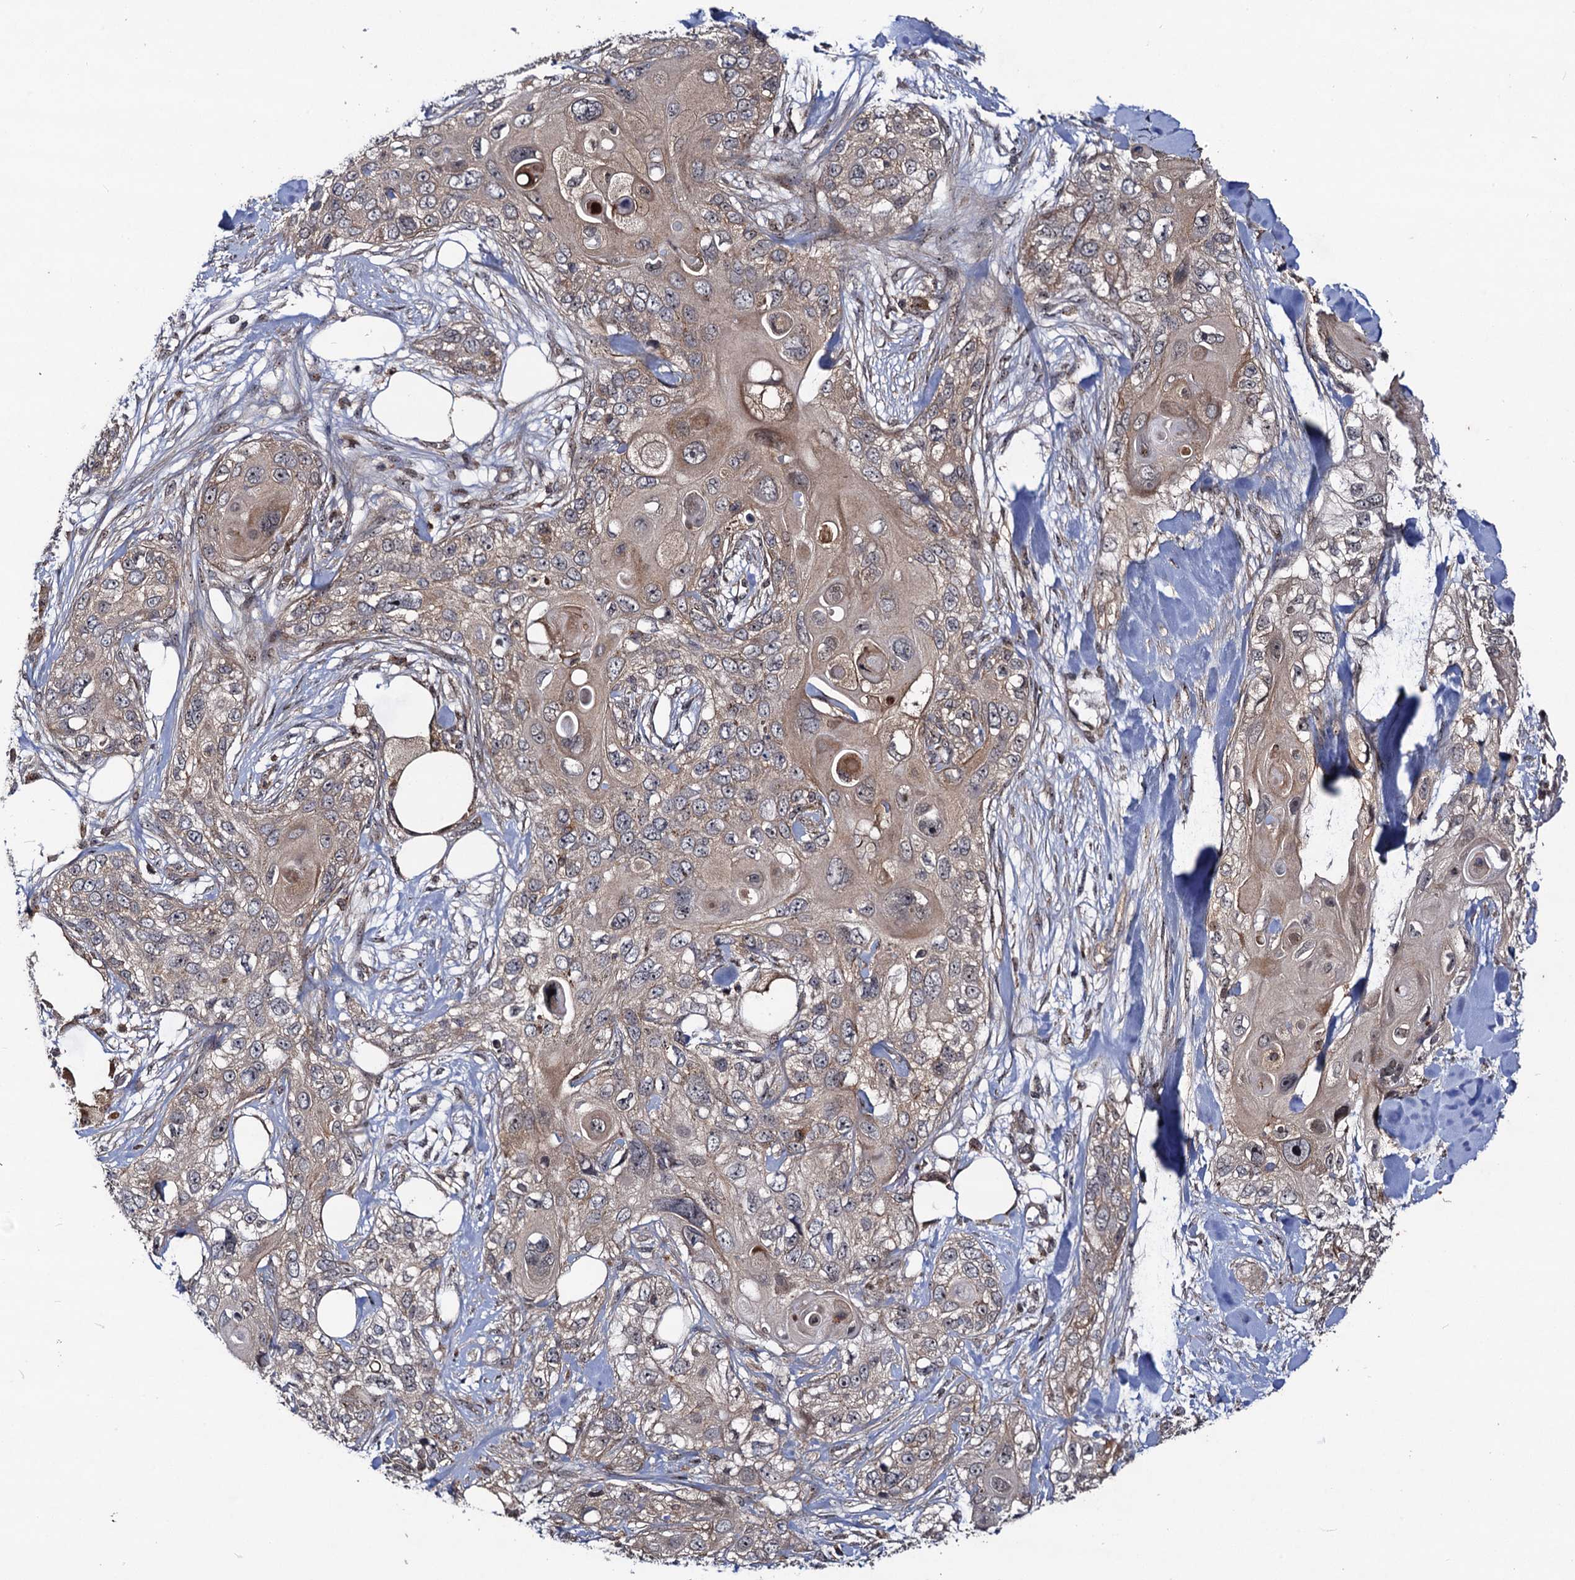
{"staining": {"intensity": "weak", "quantity": "<25%", "location": "cytoplasmic/membranous"}, "tissue": "skin cancer", "cell_type": "Tumor cells", "image_type": "cancer", "snomed": [{"axis": "morphology", "description": "Normal tissue, NOS"}, {"axis": "morphology", "description": "Squamous cell carcinoma, NOS"}, {"axis": "topography", "description": "Skin"}], "caption": "IHC of skin cancer (squamous cell carcinoma) reveals no positivity in tumor cells.", "gene": "KXD1", "patient": {"sex": "male", "age": 72}}